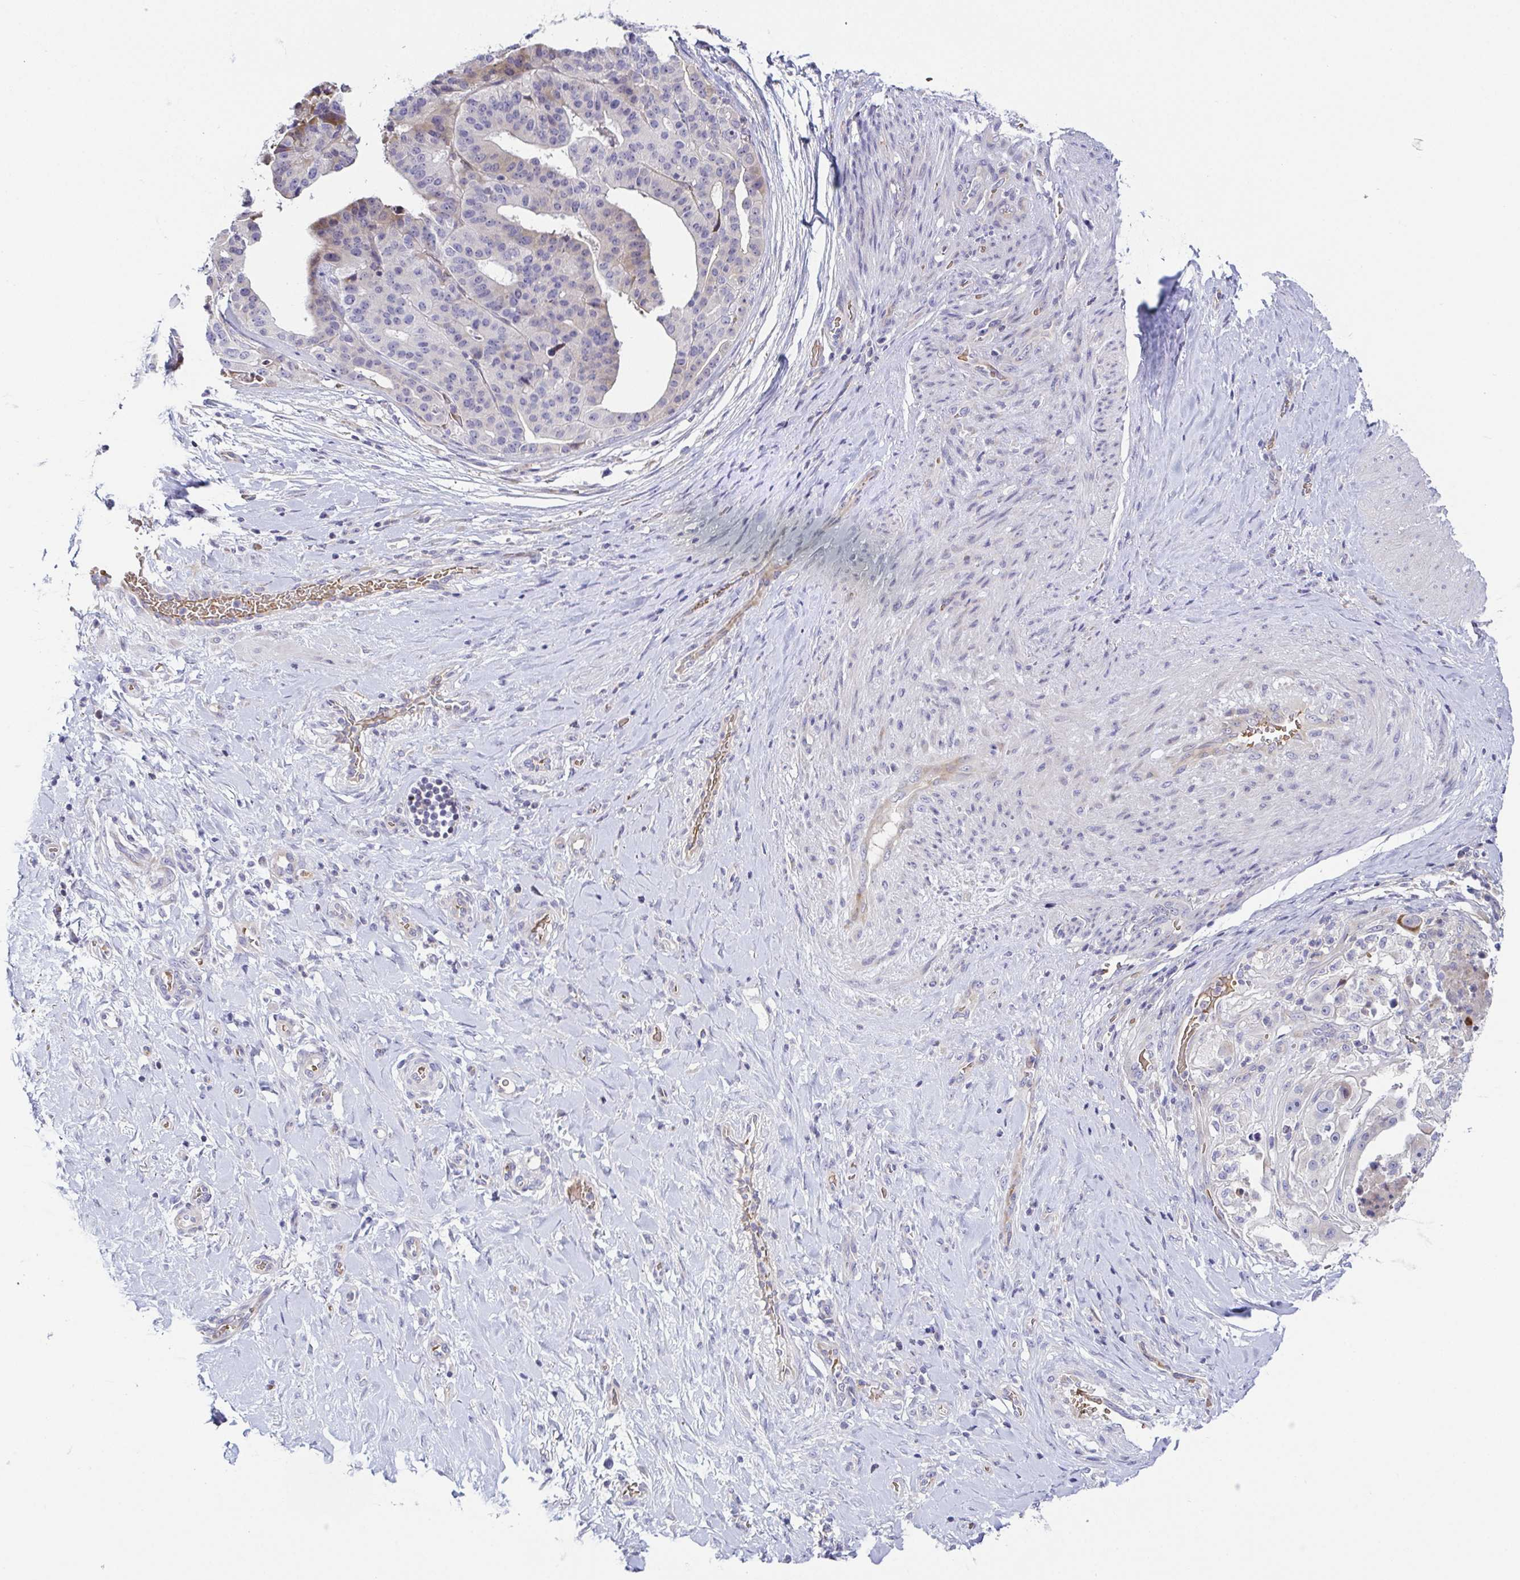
{"staining": {"intensity": "negative", "quantity": "none", "location": "none"}, "tissue": "stomach cancer", "cell_type": "Tumor cells", "image_type": "cancer", "snomed": [{"axis": "morphology", "description": "Adenocarcinoma, NOS"}, {"axis": "topography", "description": "Stomach"}], "caption": "IHC of stomach adenocarcinoma demonstrates no expression in tumor cells.", "gene": "FAM162B", "patient": {"sex": "male", "age": 48}}